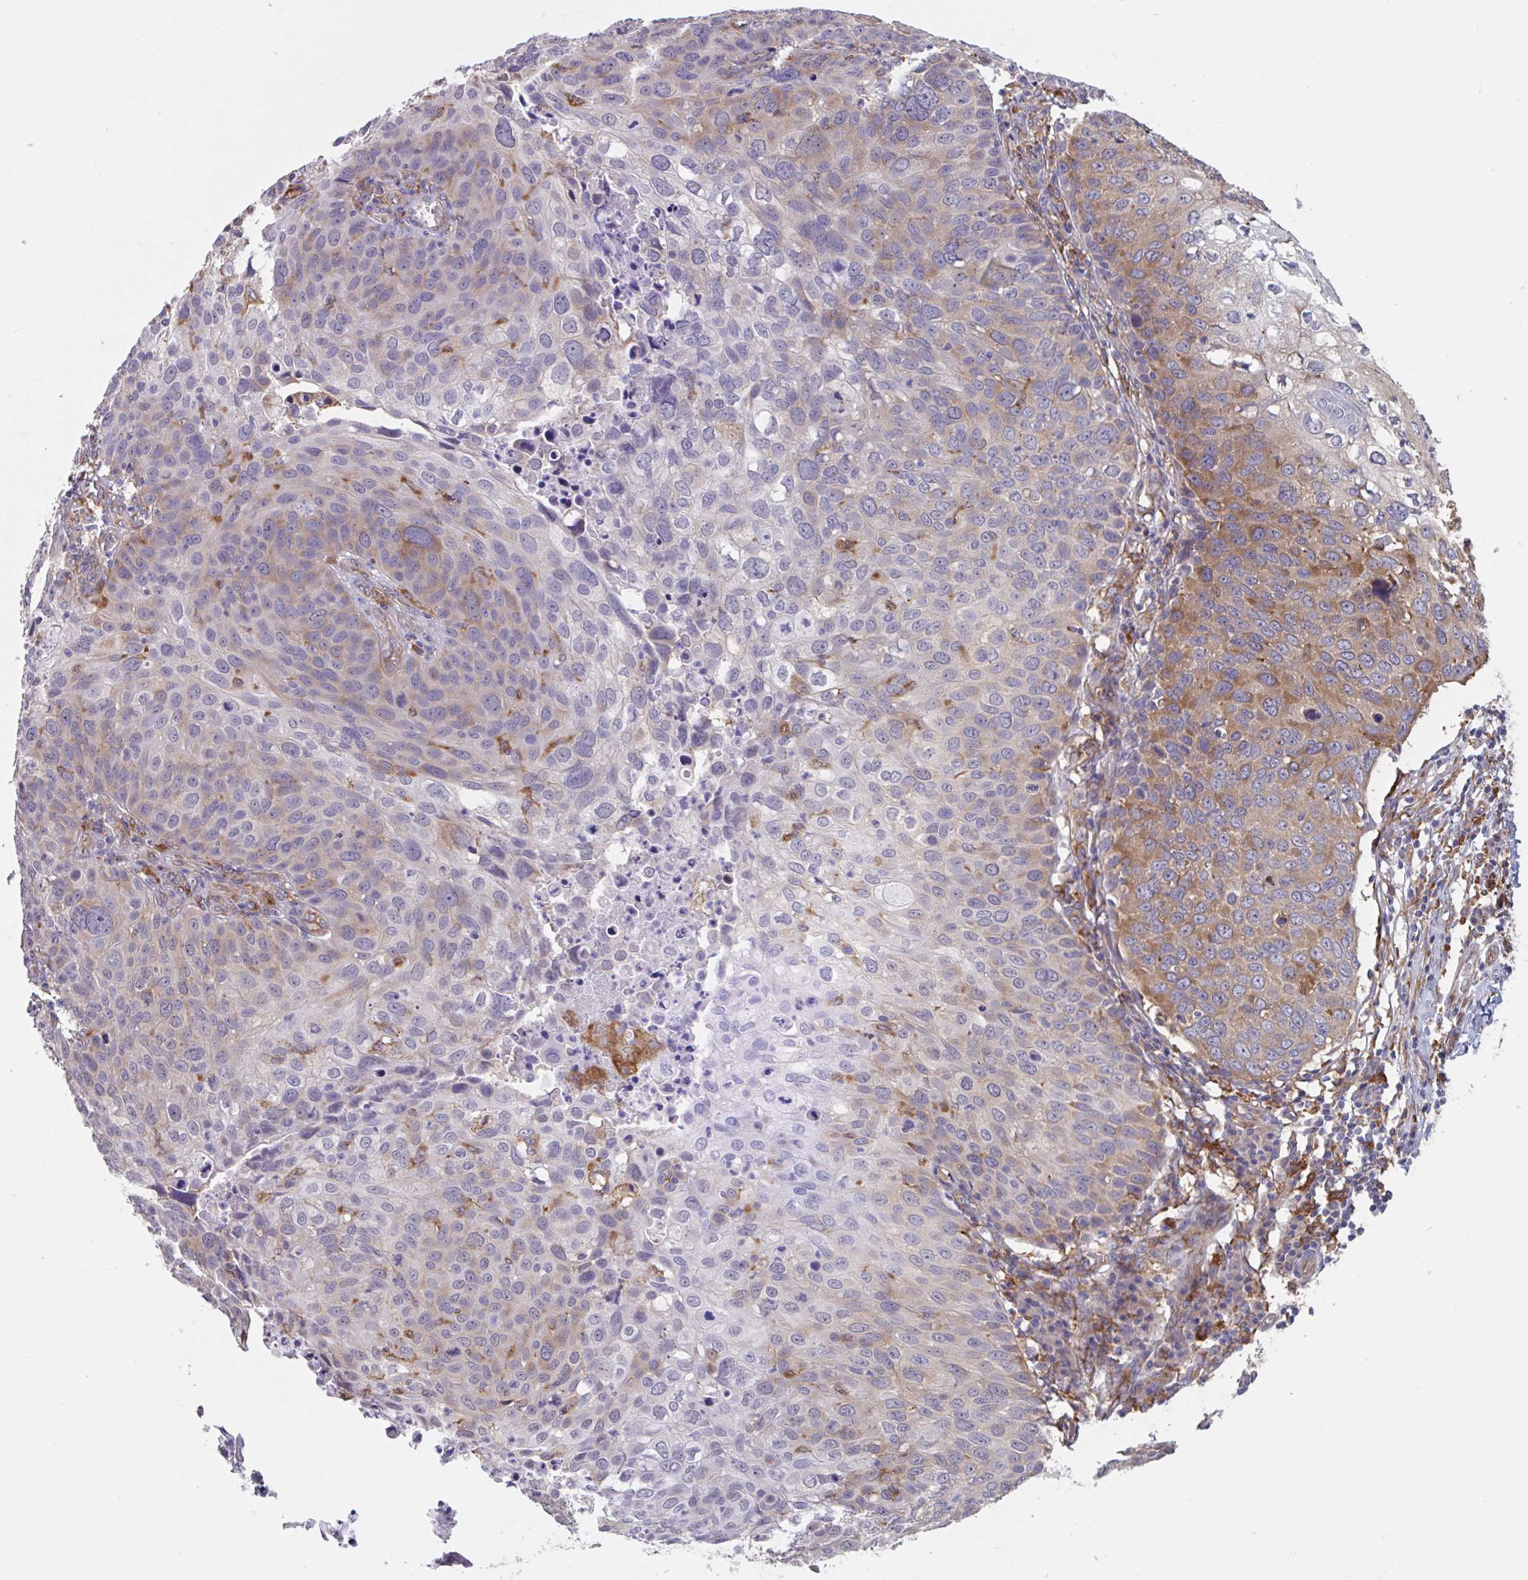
{"staining": {"intensity": "moderate", "quantity": "<25%", "location": "cytoplasmic/membranous"}, "tissue": "skin cancer", "cell_type": "Tumor cells", "image_type": "cancer", "snomed": [{"axis": "morphology", "description": "Squamous cell carcinoma, NOS"}, {"axis": "topography", "description": "Skin"}], "caption": "Immunohistochemistry (IHC) staining of skin cancer (squamous cell carcinoma), which reveals low levels of moderate cytoplasmic/membranous positivity in about <25% of tumor cells indicating moderate cytoplasmic/membranous protein staining. The staining was performed using DAB (brown) for protein detection and nuclei were counterstained in hematoxylin (blue).", "gene": "SNX8", "patient": {"sex": "male", "age": 87}}